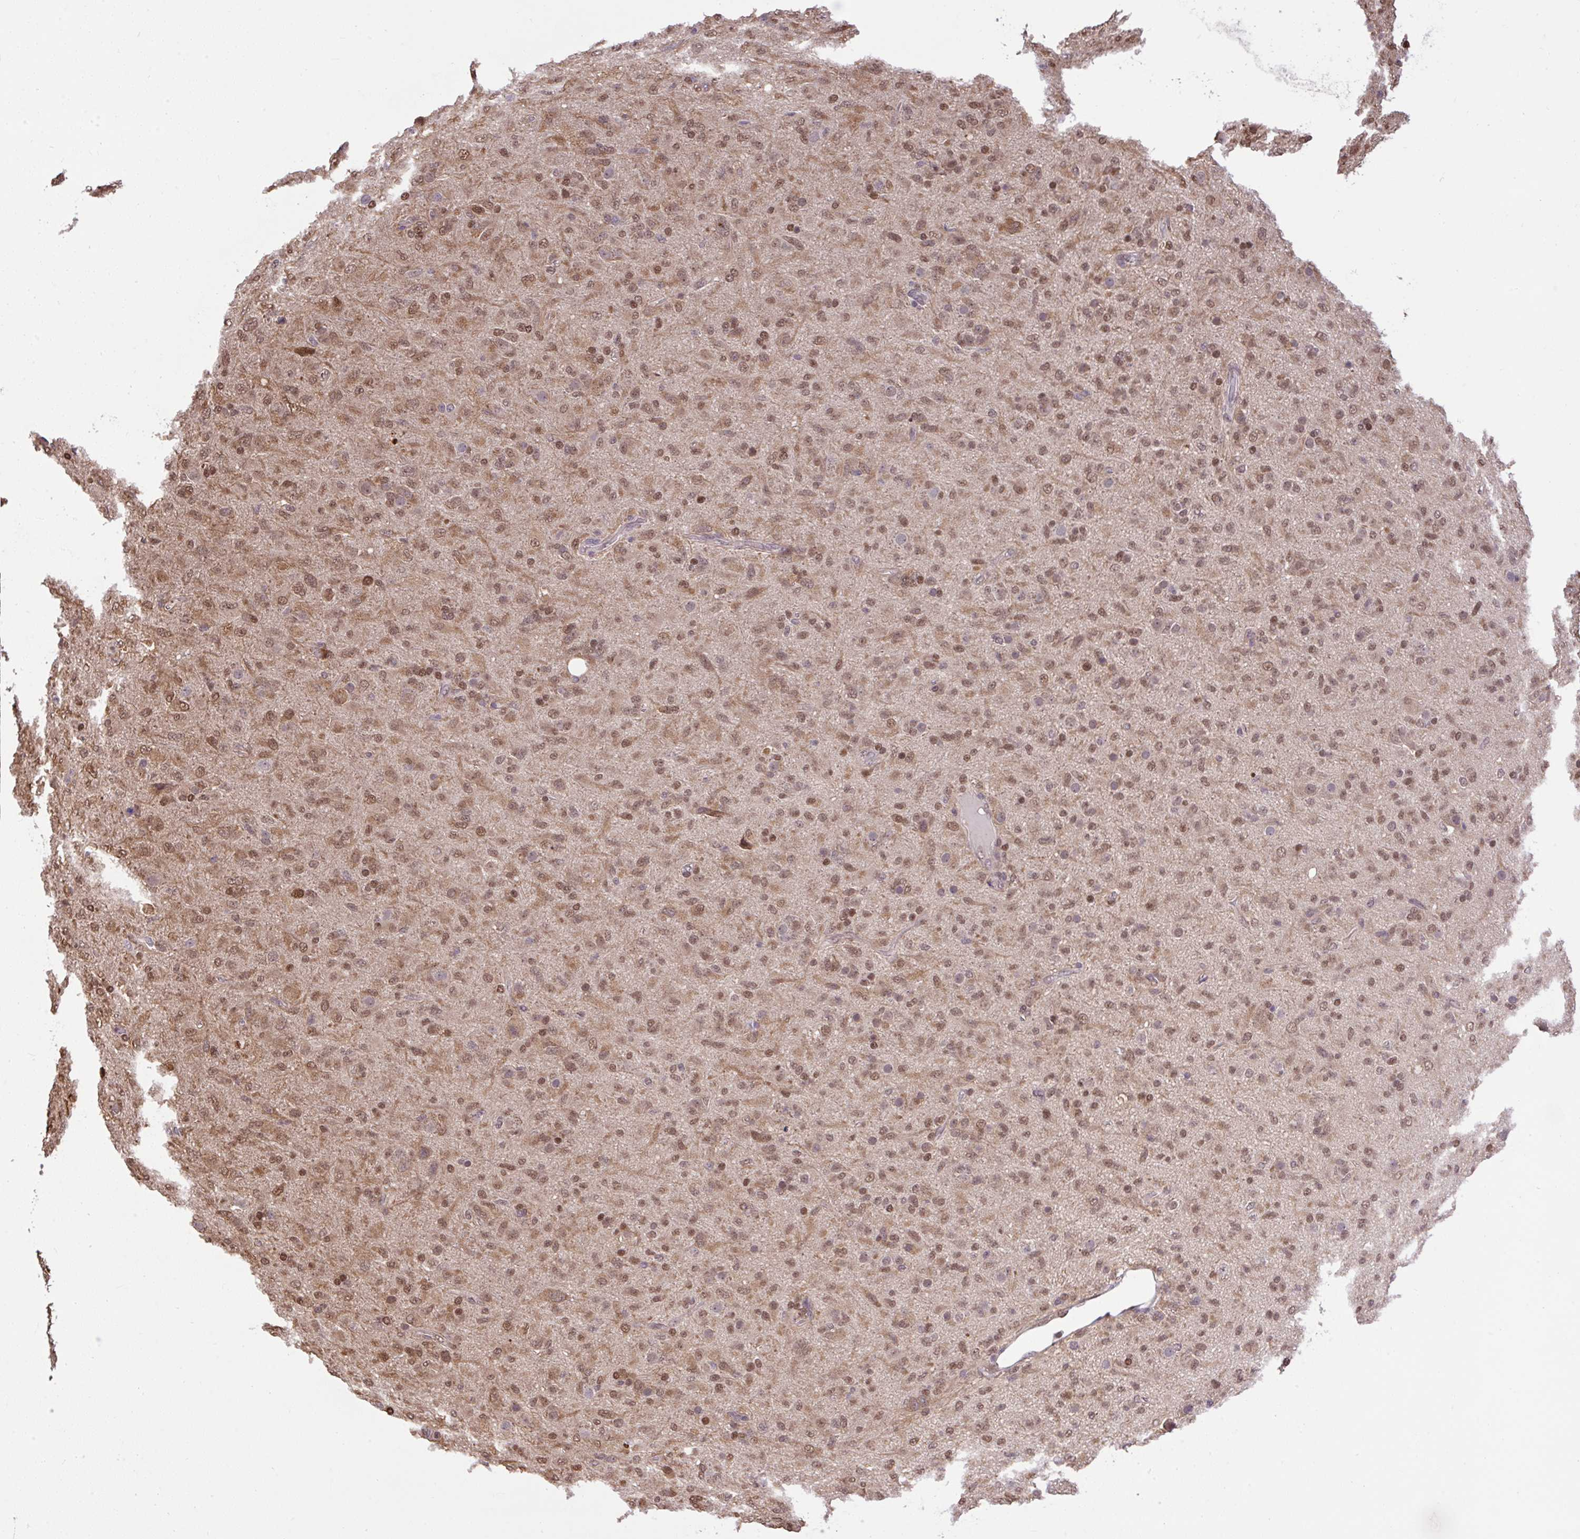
{"staining": {"intensity": "moderate", "quantity": ">75%", "location": "nuclear"}, "tissue": "glioma", "cell_type": "Tumor cells", "image_type": "cancer", "snomed": [{"axis": "morphology", "description": "Glioma, malignant, Low grade"}, {"axis": "topography", "description": "Brain"}], "caption": "Human glioma stained with a brown dye shows moderate nuclear positive positivity in about >75% of tumor cells.", "gene": "GLIS3", "patient": {"sex": "male", "age": 65}}